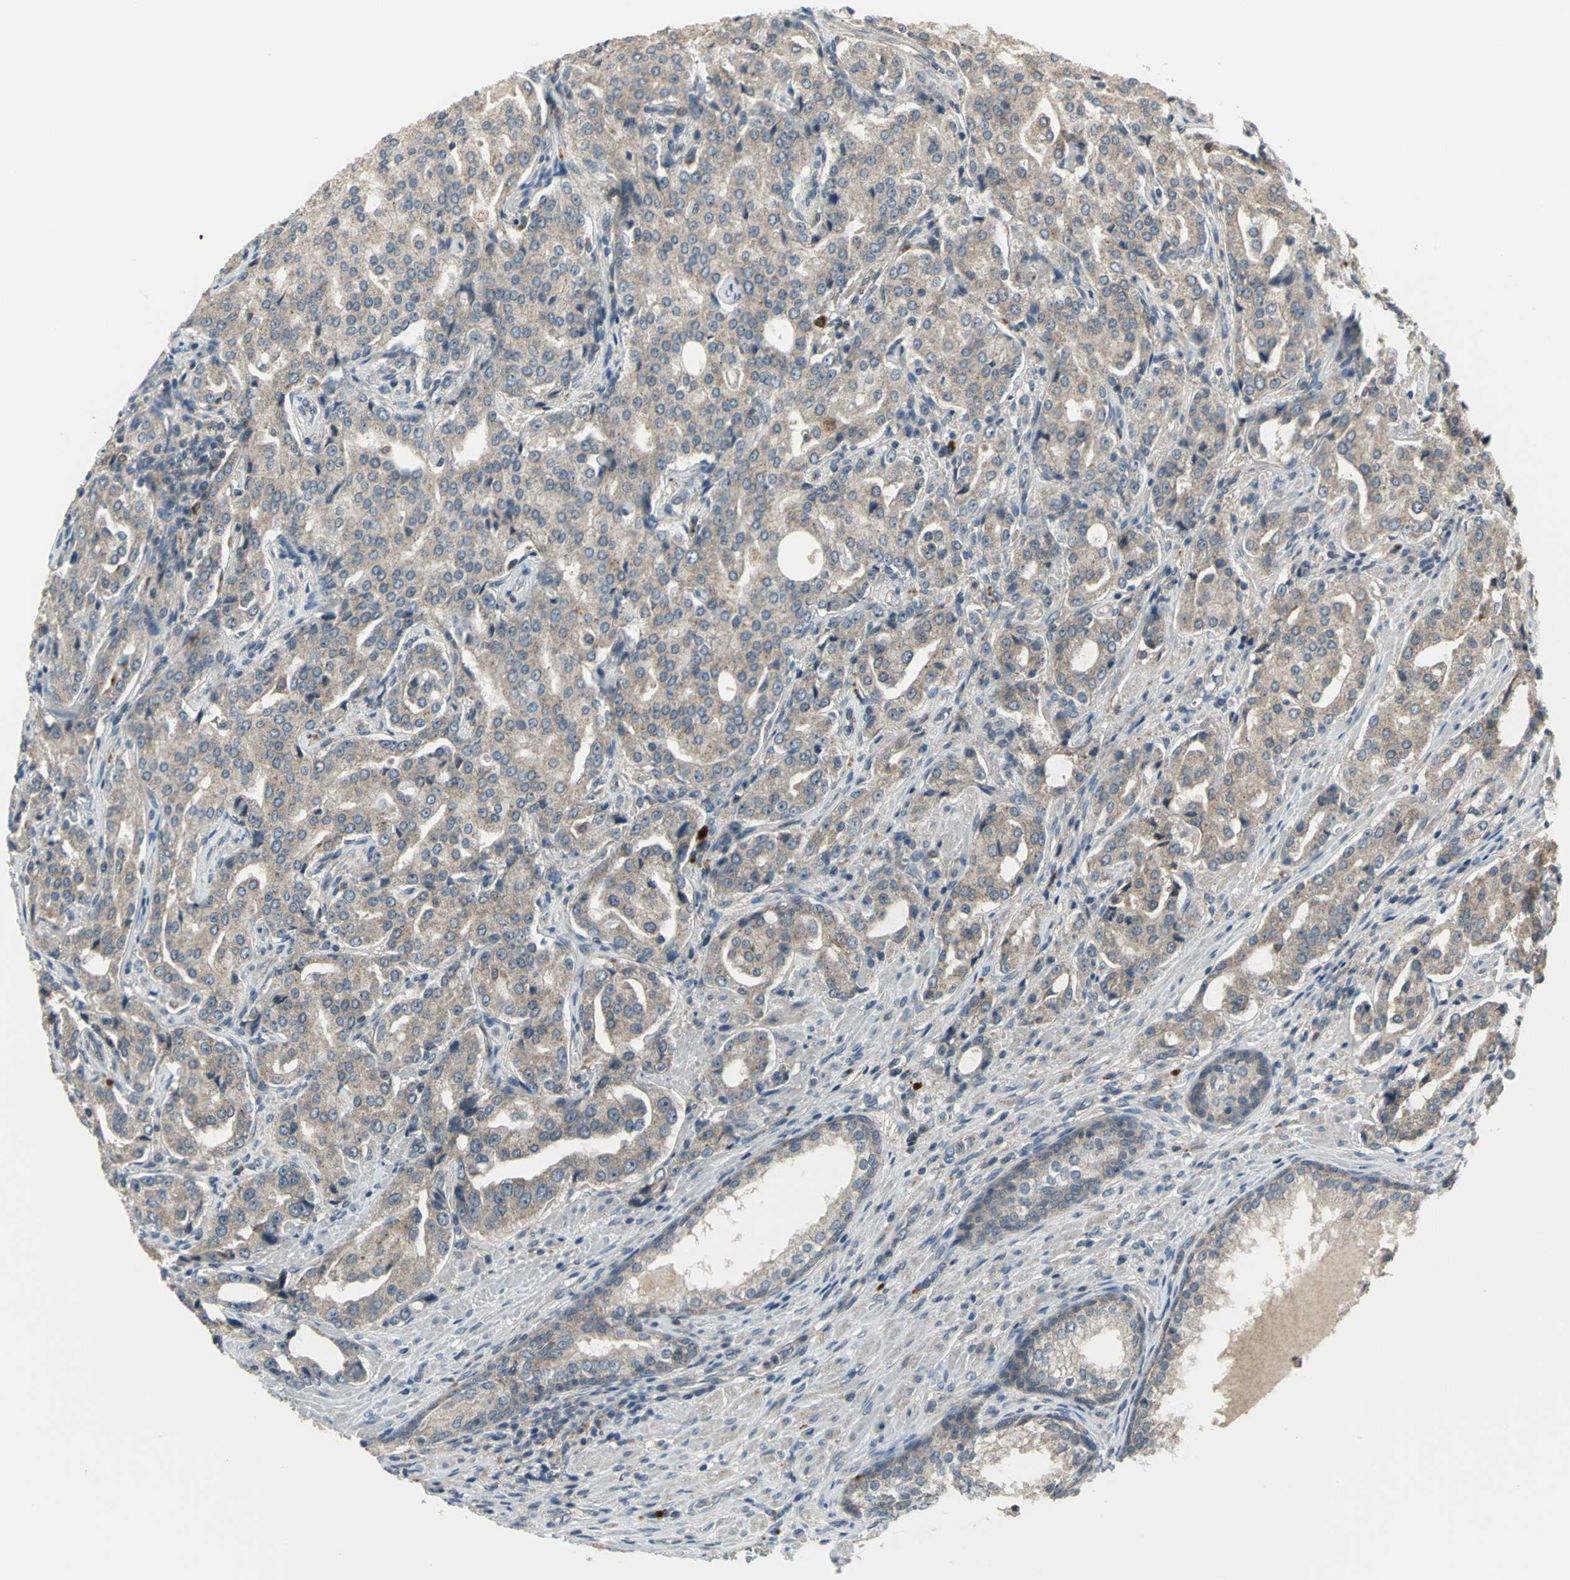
{"staining": {"intensity": "weak", "quantity": ">75%", "location": "cytoplasmic/membranous"}, "tissue": "prostate cancer", "cell_type": "Tumor cells", "image_type": "cancer", "snomed": [{"axis": "morphology", "description": "Adenocarcinoma, High grade"}, {"axis": "topography", "description": "Prostate"}], "caption": "Human prostate adenocarcinoma (high-grade) stained with a brown dye displays weak cytoplasmic/membranous positive staining in approximately >75% of tumor cells.", "gene": "MAPK8IP3", "patient": {"sex": "male", "age": 72}}